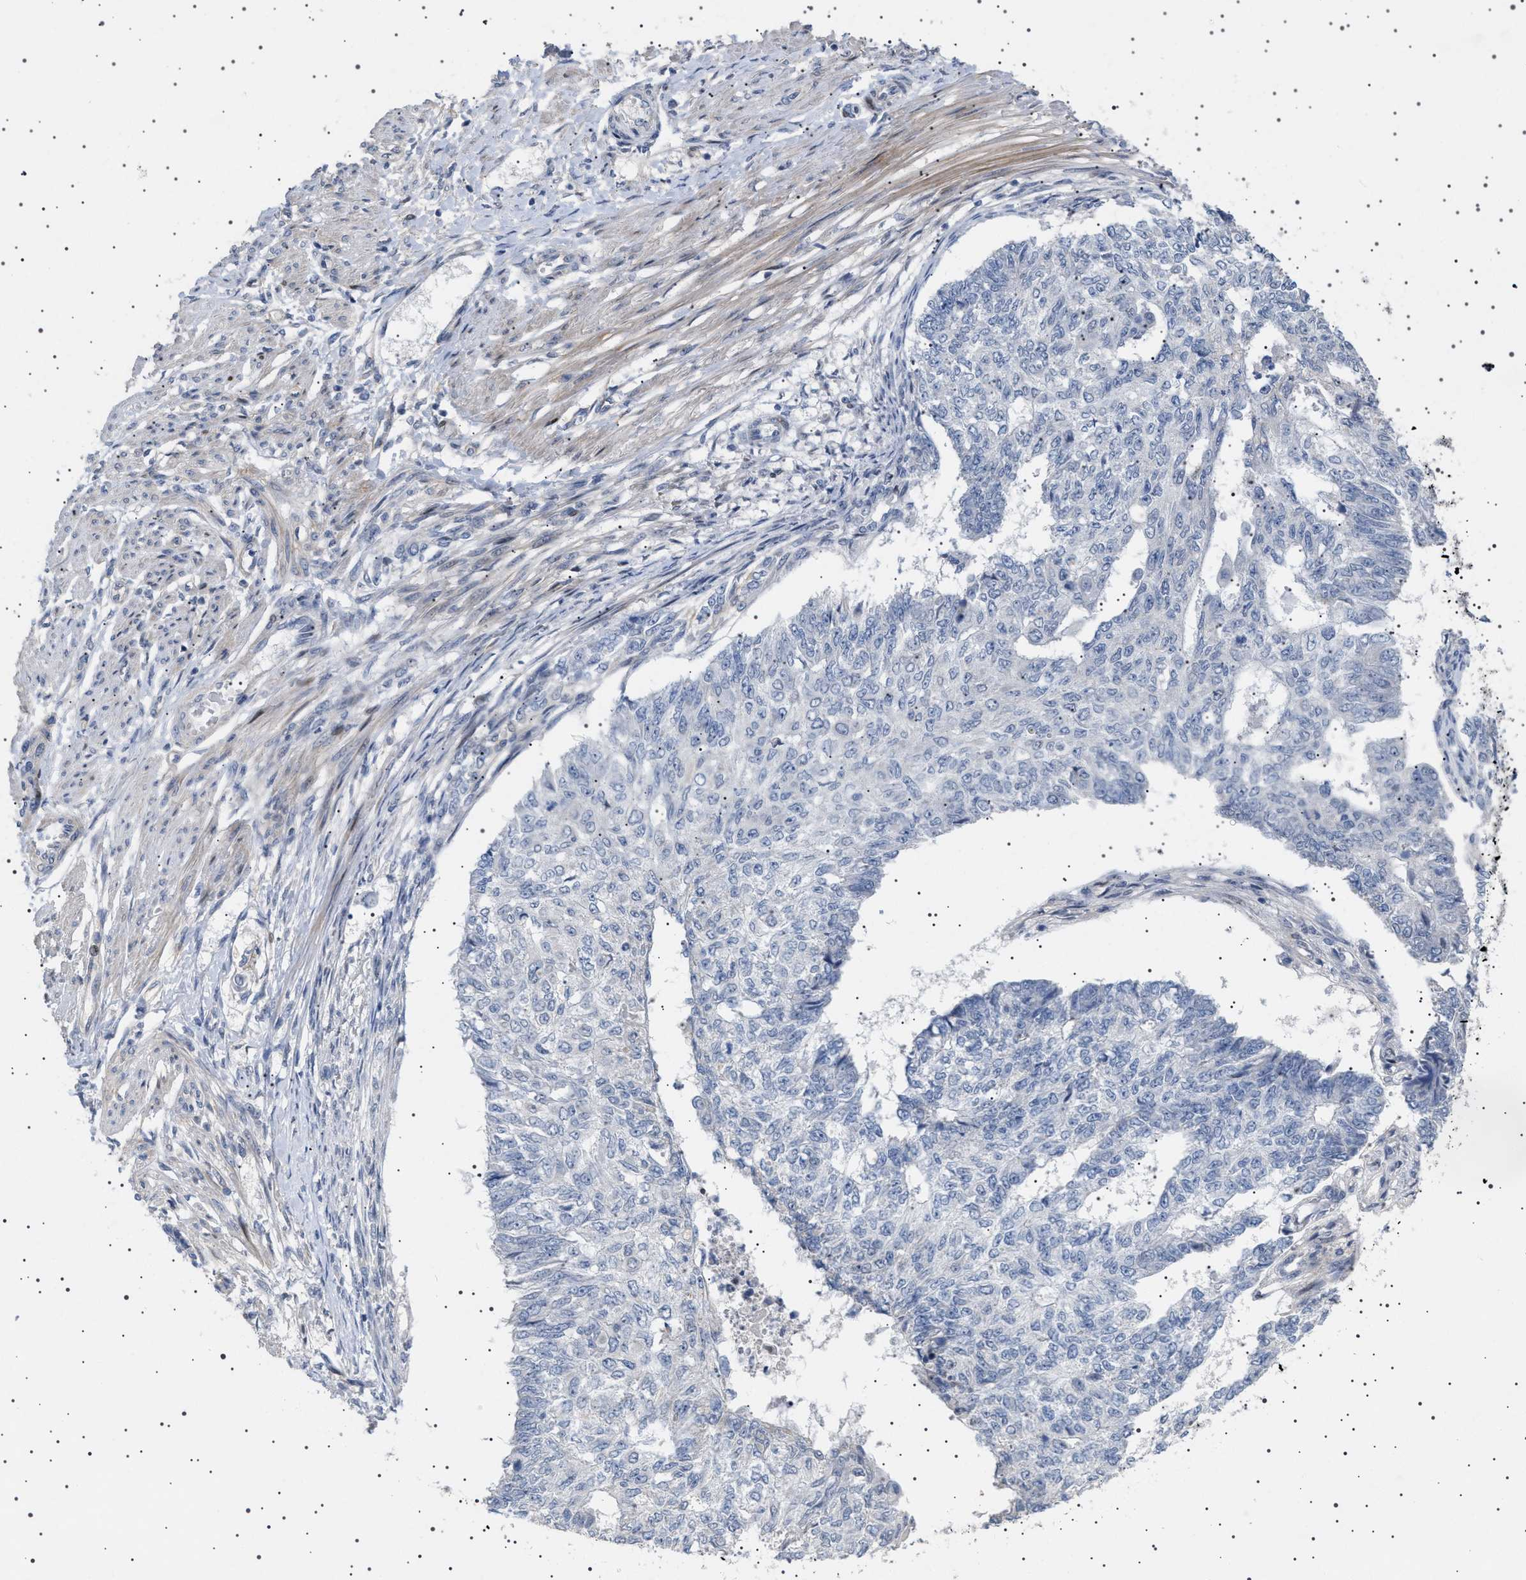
{"staining": {"intensity": "negative", "quantity": "none", "location": "none"}, "tissue": "endometrial cancer", "cell_type": "Tumor cells", "image_type": "cancer", "snomed": [{"axis": "morphology", "description": "Adenocarcinoma, NOS"}, {"axis": "topography", "description": "Endometrium"}], "caption": "Tumor cells show no significant protein positivity in adenocarcinoma (endometrial).", "gene": "HTR1A", "patient": {"sex": "female", "age": 32}}